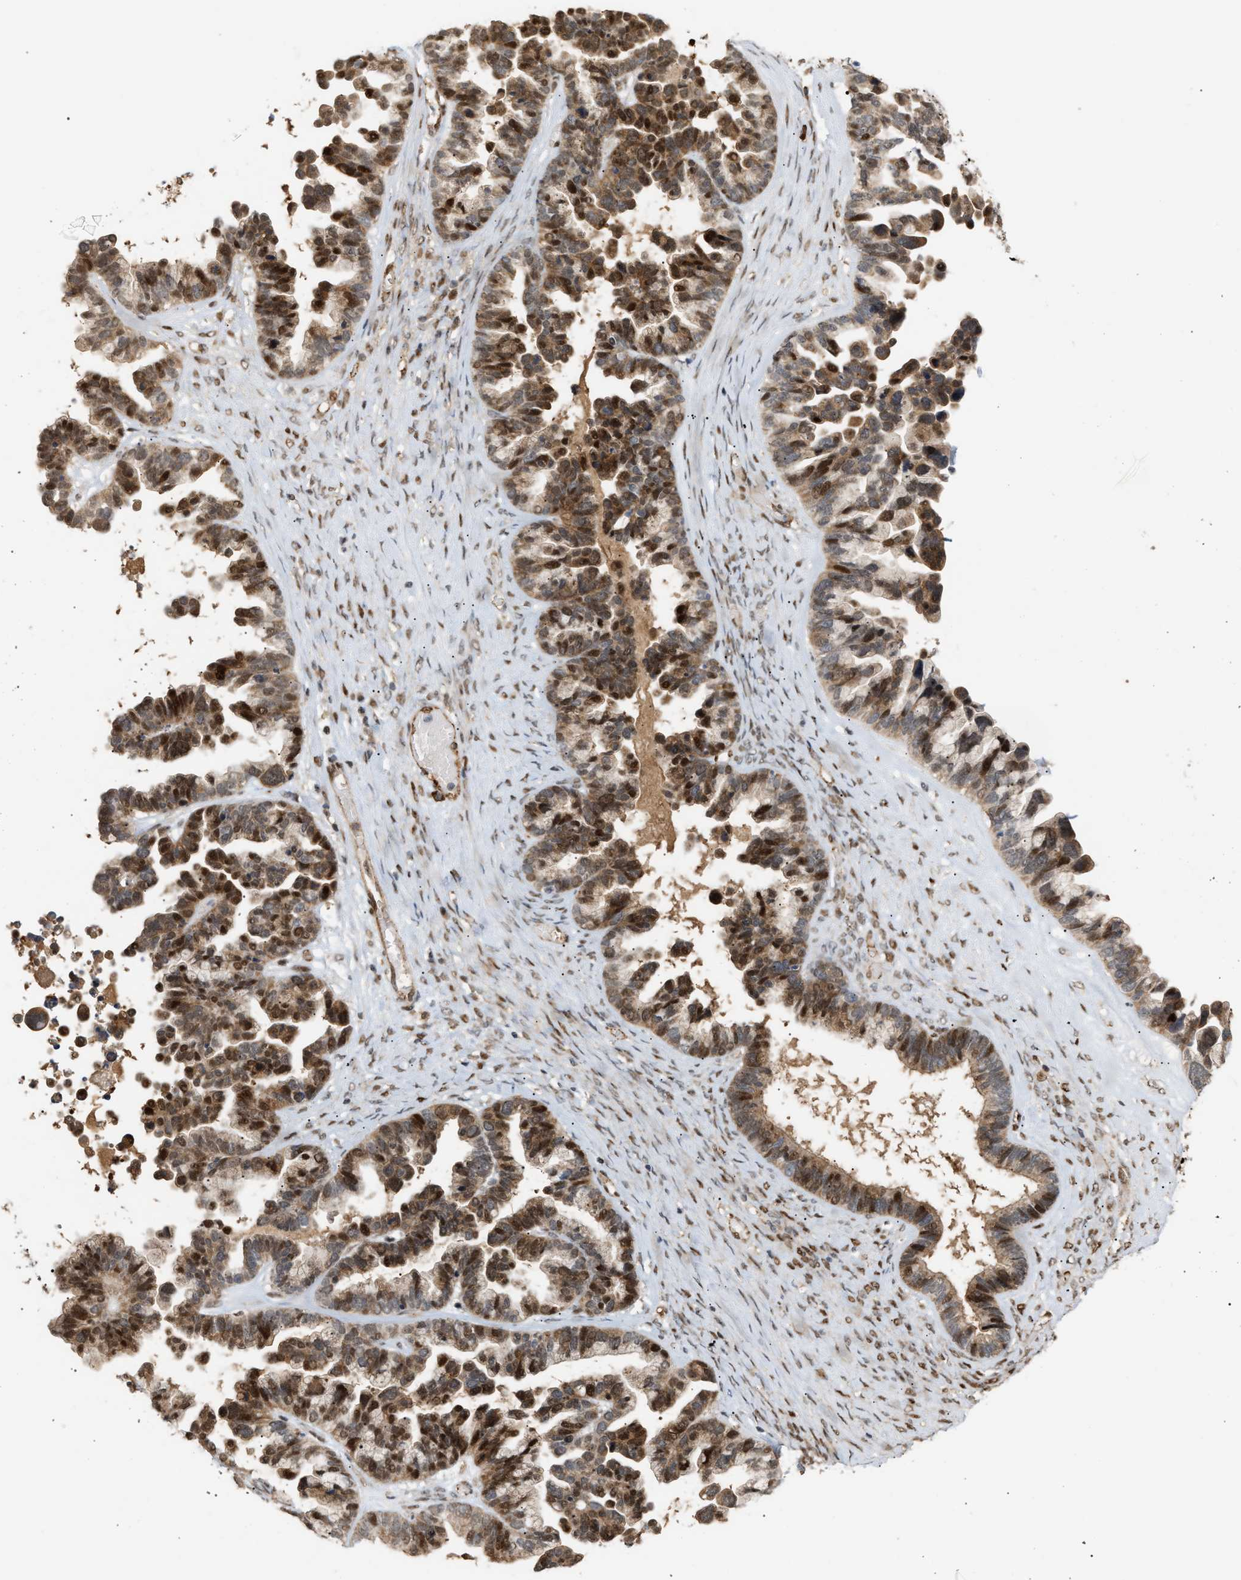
{"staining": {"intensity": "strong", "quantity": ">75%", "location": "cytoplasmic/membranous,nuclear"}, "tissue": "ovarian cancer", "cell_type": "Tumor cells", "image_type": "cancer", "snomed": [{"axis": "morphology", "description": "Cystadenocarcinoma, serous, NOS"}, {"axis": "topography", "description": "Ovary"}], "caption": "Immunohistochemical staining of ovarian cancer shows strong cytoplasmic/membranous and nuclear protein staining in about >75% of tumor cells.", "gene": "ZFAND5", "patient": {"sex": "female", "age": 56}}